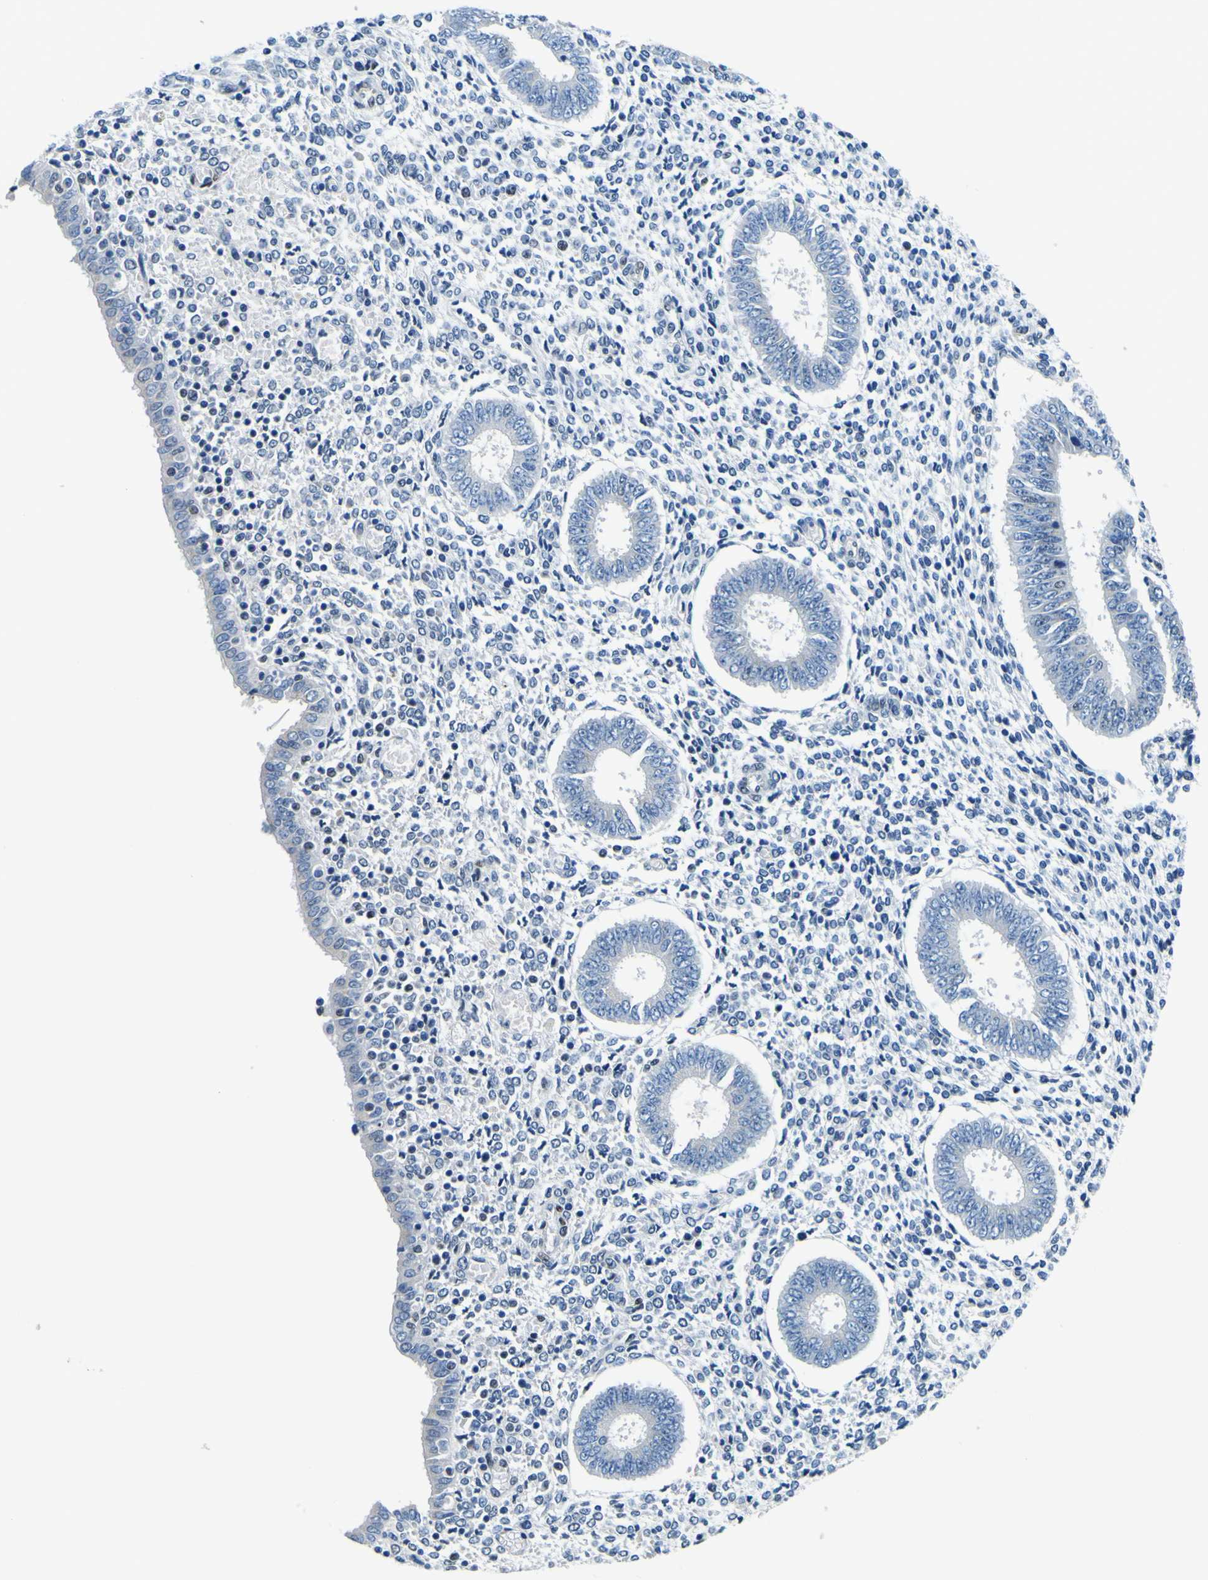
{"staining": {"intensity": "weak", "quantity": "<25%", "location": "nuclear"}, "tissue": "endometrium", "cell_type": "Cells in endometrial stroma", "image_type": "normal", "snomed": [{"axis": "morphology", "description": "Normal tissue, NOS"}, {"axis": "topography", "description": "Endometrium"}], "caption": "Cells in endometrial stroma are negative for brown protein staining in benign endometrium. (Brightfield microscopy of DAB (3,3'-diaminobenzidine) IHC at high magnification).", "gene": "SP1", "patient": {"sex": "female", "age": 35}}